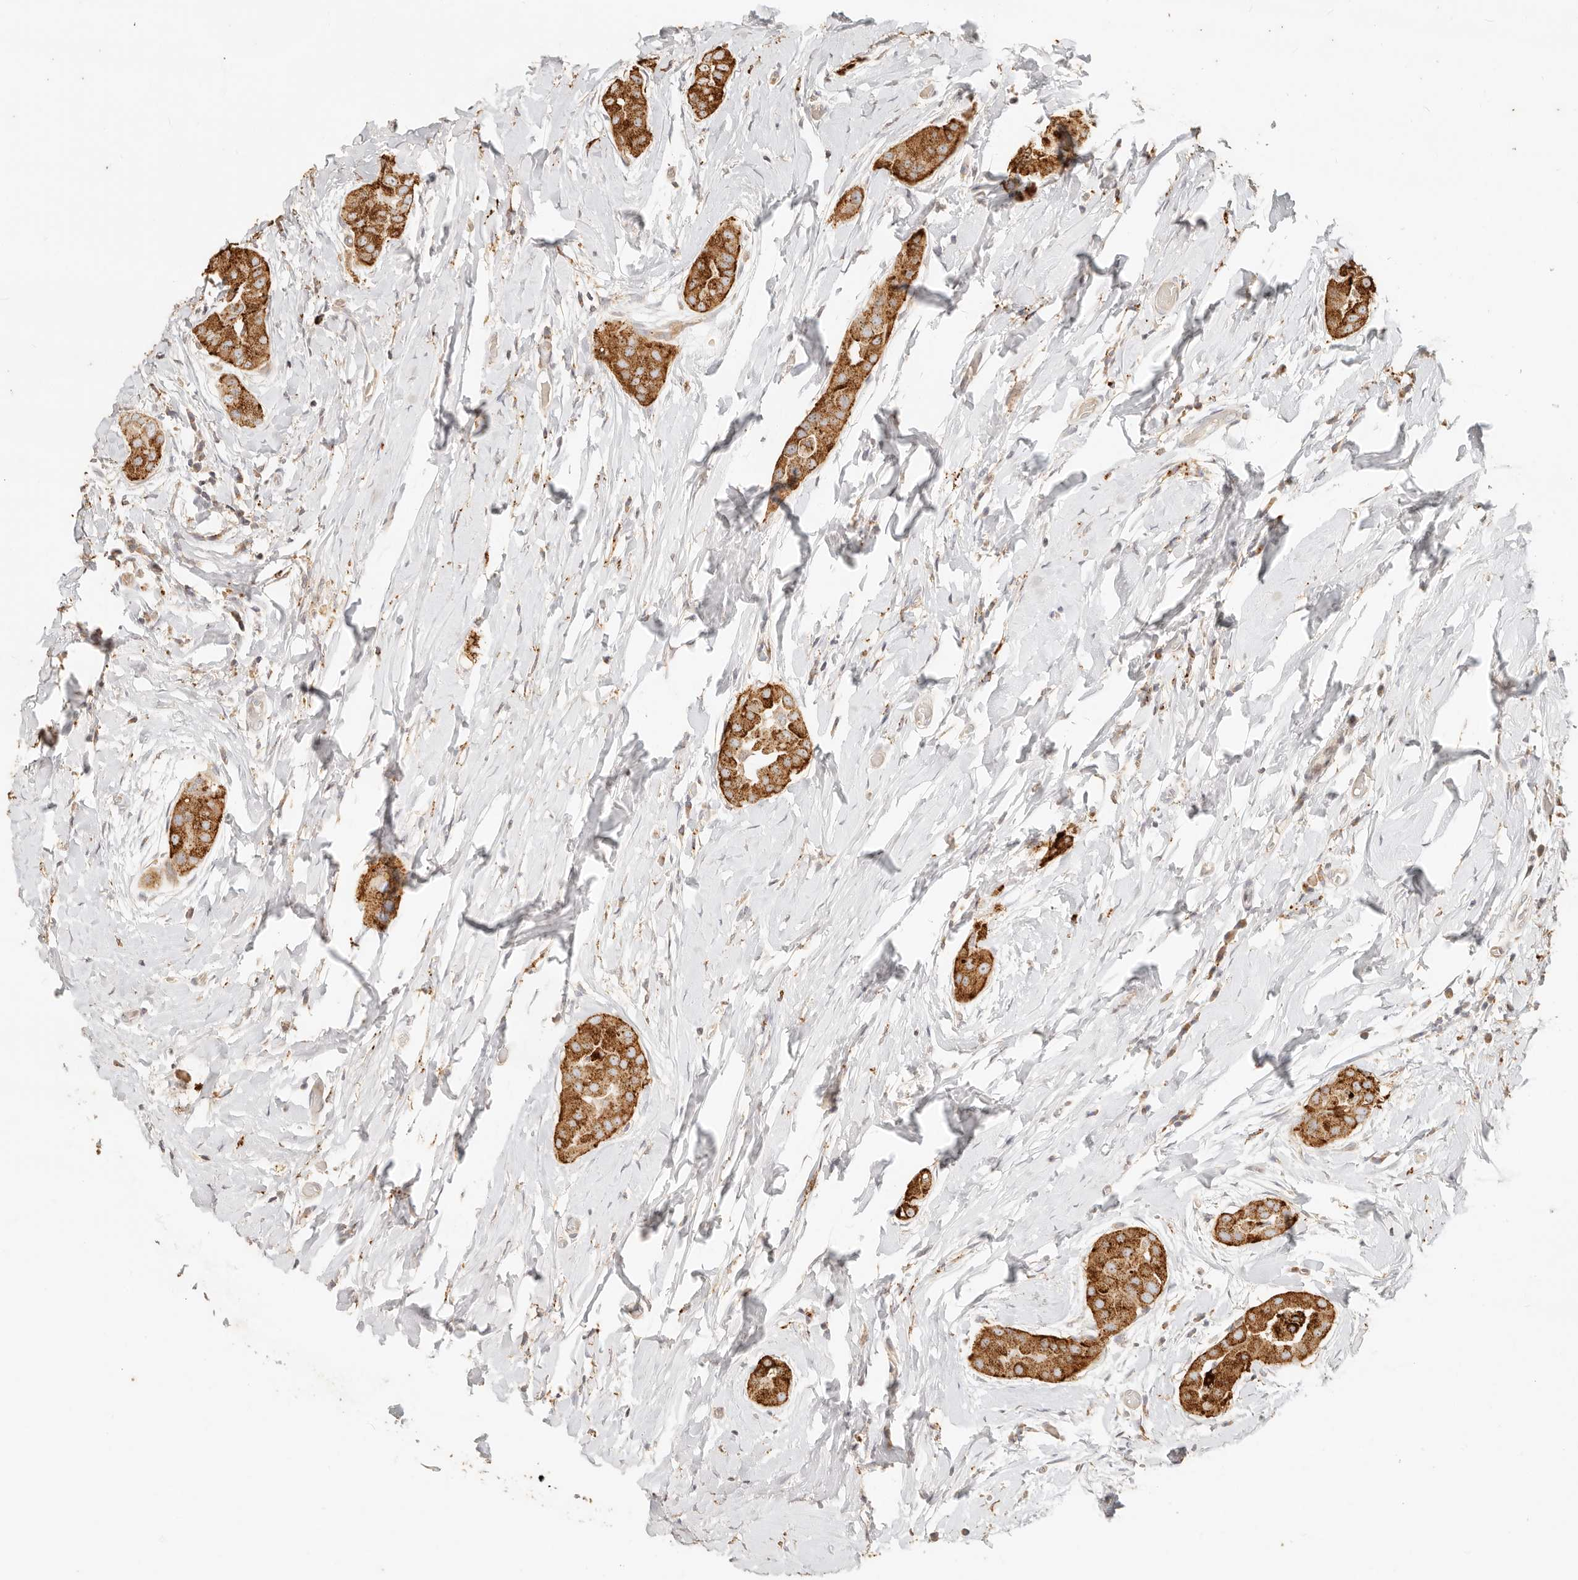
{"staining": {"intensity": "strong", "quantity": ">75%", "location": "cytoplasmic/membranous"}, "tissue": "thyroid cancer", "cell_type": "Tumor cells", "image_type": "cancer", "snomed": [{"axis": "morphology", "description": "Papillary adenocarcinoma, NOS"}, {"axis": "topography", "description": "Thyroid gland"}], "caption": "An image of human papillary adenocarcinoma (thyroid) stained for a protein reveals strong cytoplasmic/membranous brown staining in tumor cells.", "gene": "PTPN22", "patient": {"sex": "male", "age": 33}}